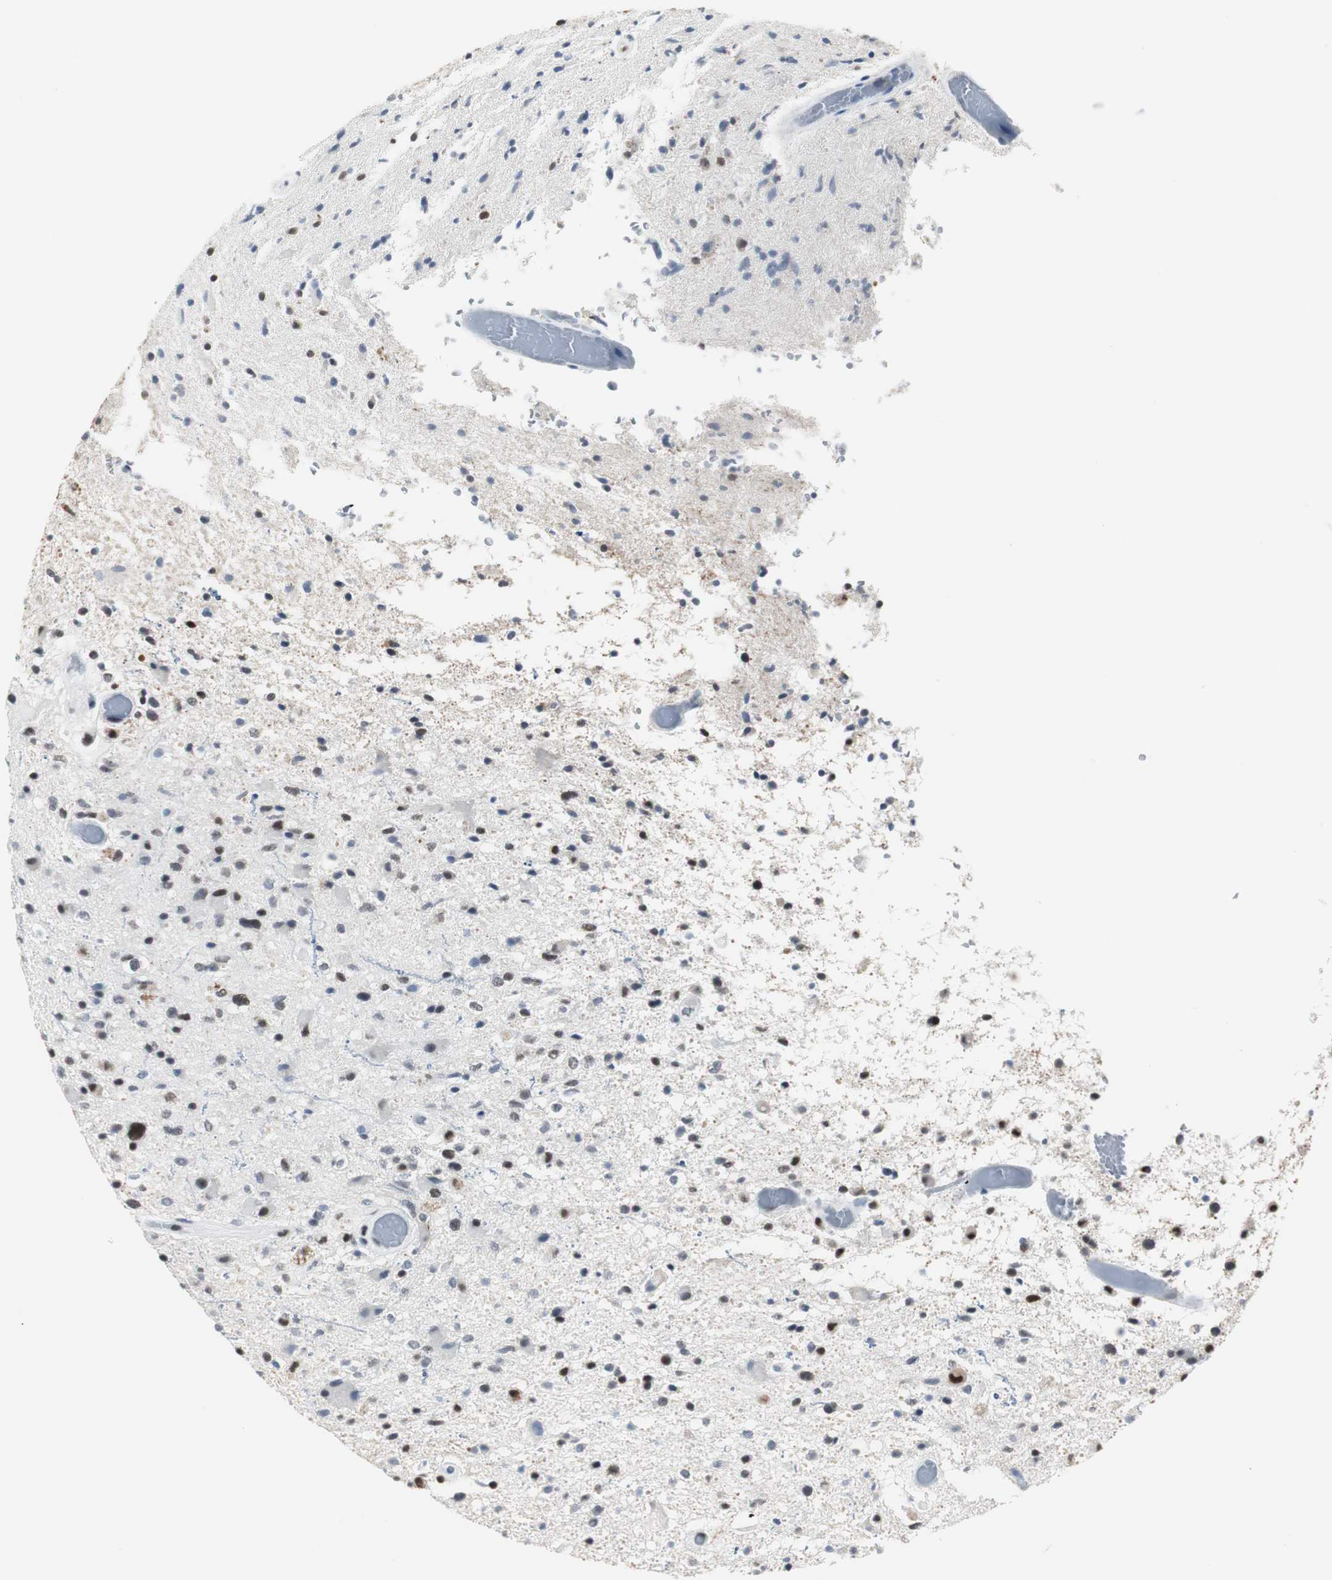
{"staining": {"intensity": "moderate", "quantity": "25%-75%", "location": "nuclear"}, "tissue": "glioma", "cell_type": "Tumor cells", "image_type": "cancer", "snomed": [{"axis": "morphology", "description": "Glioma, malignant, High grade"}, {"axis": "topography", "description": "Brain"}], "caption": "Glioma tissue exhibits moderate nuclear positivity in about 25%-75% of tumor cells", "gene": "RAD9A", "patient": {"sex": "male", "age": 33}}